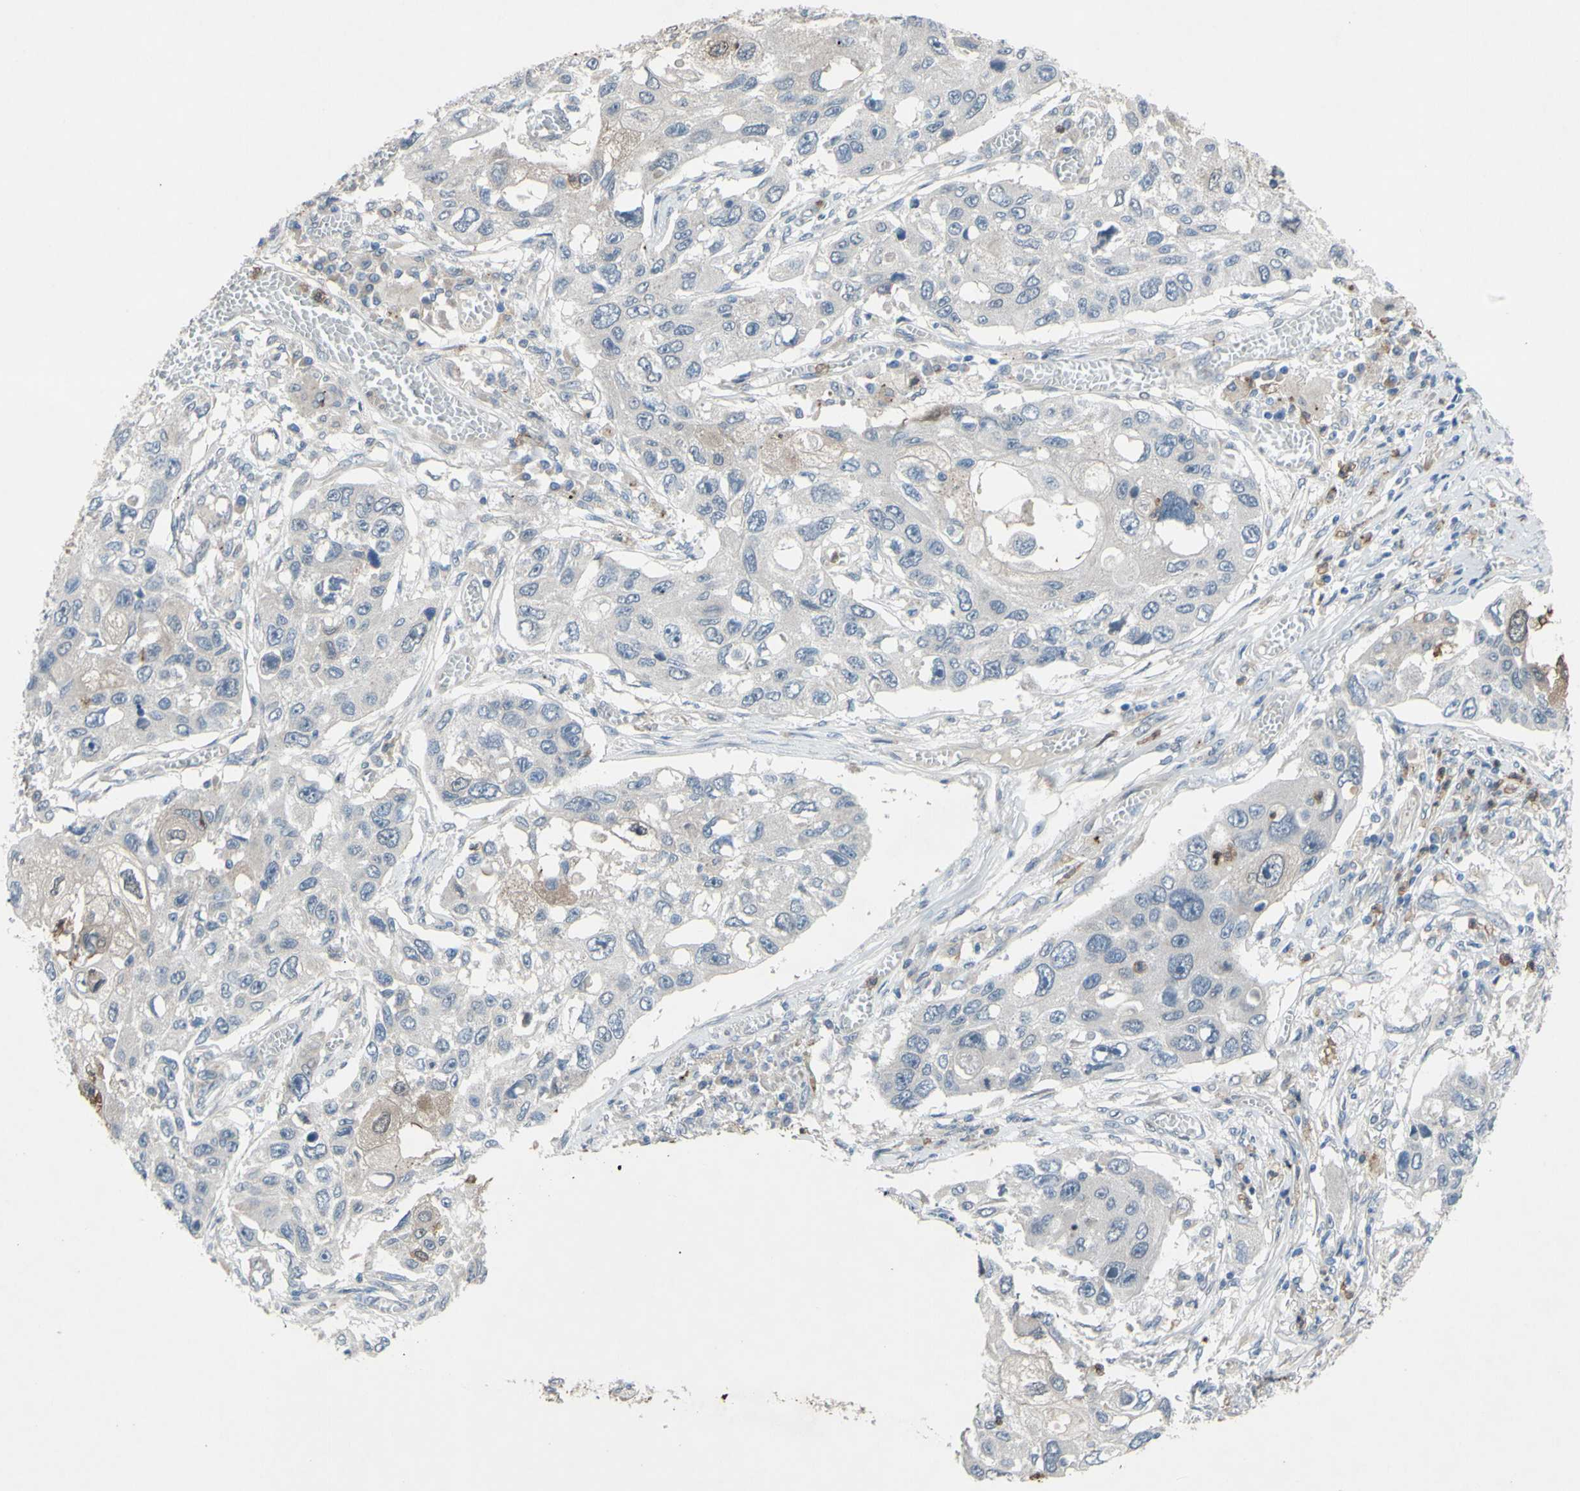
{"staining": {"intensity": "weak", "quantity": ">75%", "location": "cytoplasmic/membranous"}, "tissue": "lung cancer", "cell_type": "Tumor cells", "image_type": "cancer", "snomed": [{"axis": "morphology", "description": "Squamous cell carcinoma, NOS"}, {"axis": "topography", "description": "Lung"}], "caption": "Immunohistochemistry (IHC) of lung cancer exhibits low levels of weak cytoplasmic/membranous staining in approximately >75% of tumor cells.", "gene": "GRAMD2B", "patient": {"sex": "male", "age": 71}}